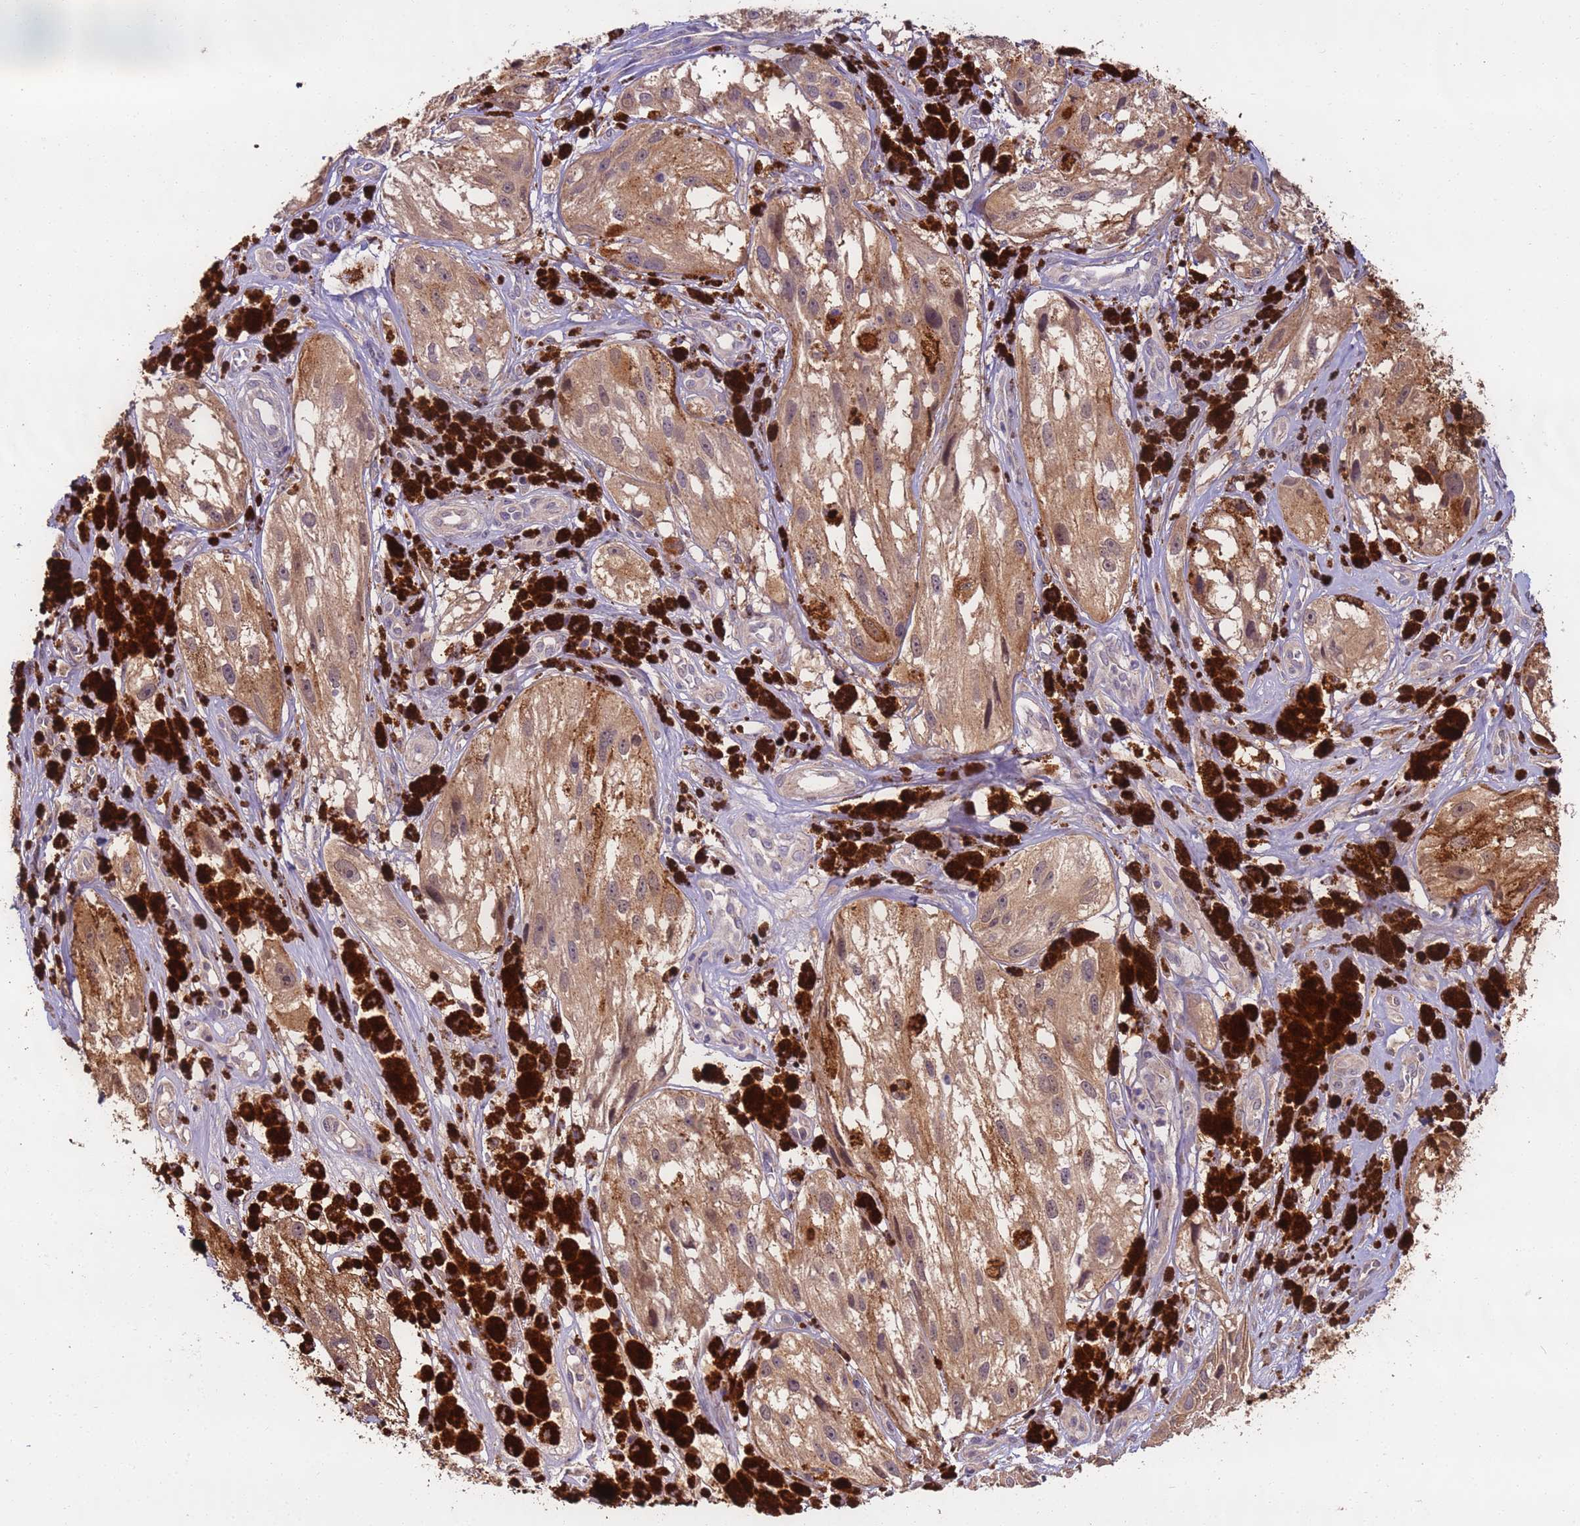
{"staining": {"intensity": "moderate", "quantity": ">75%", "location": "cytoplasmic/membranous"}, "tissue": "melanoma", "cell_type": "Tumor cells", "image_type": "cancer", "snomed": [{"axis": "morphology", "description": "Malignant melanoma, NOS"}, {"axis": "topography", "description": "Skin"}], "caption": "IHC photomicrograph of neoplastic tissue: melanoma stained using immunohistochemistry (IHC) exhibits medium levels of moderate protein expression localized specifically in the cytoplasmic/membranous of tumor cells, appearing as a cytoplasmic/membranous brown color.", "gene": "TIGAR", "patient": {"sex": "male", "age": 88}}